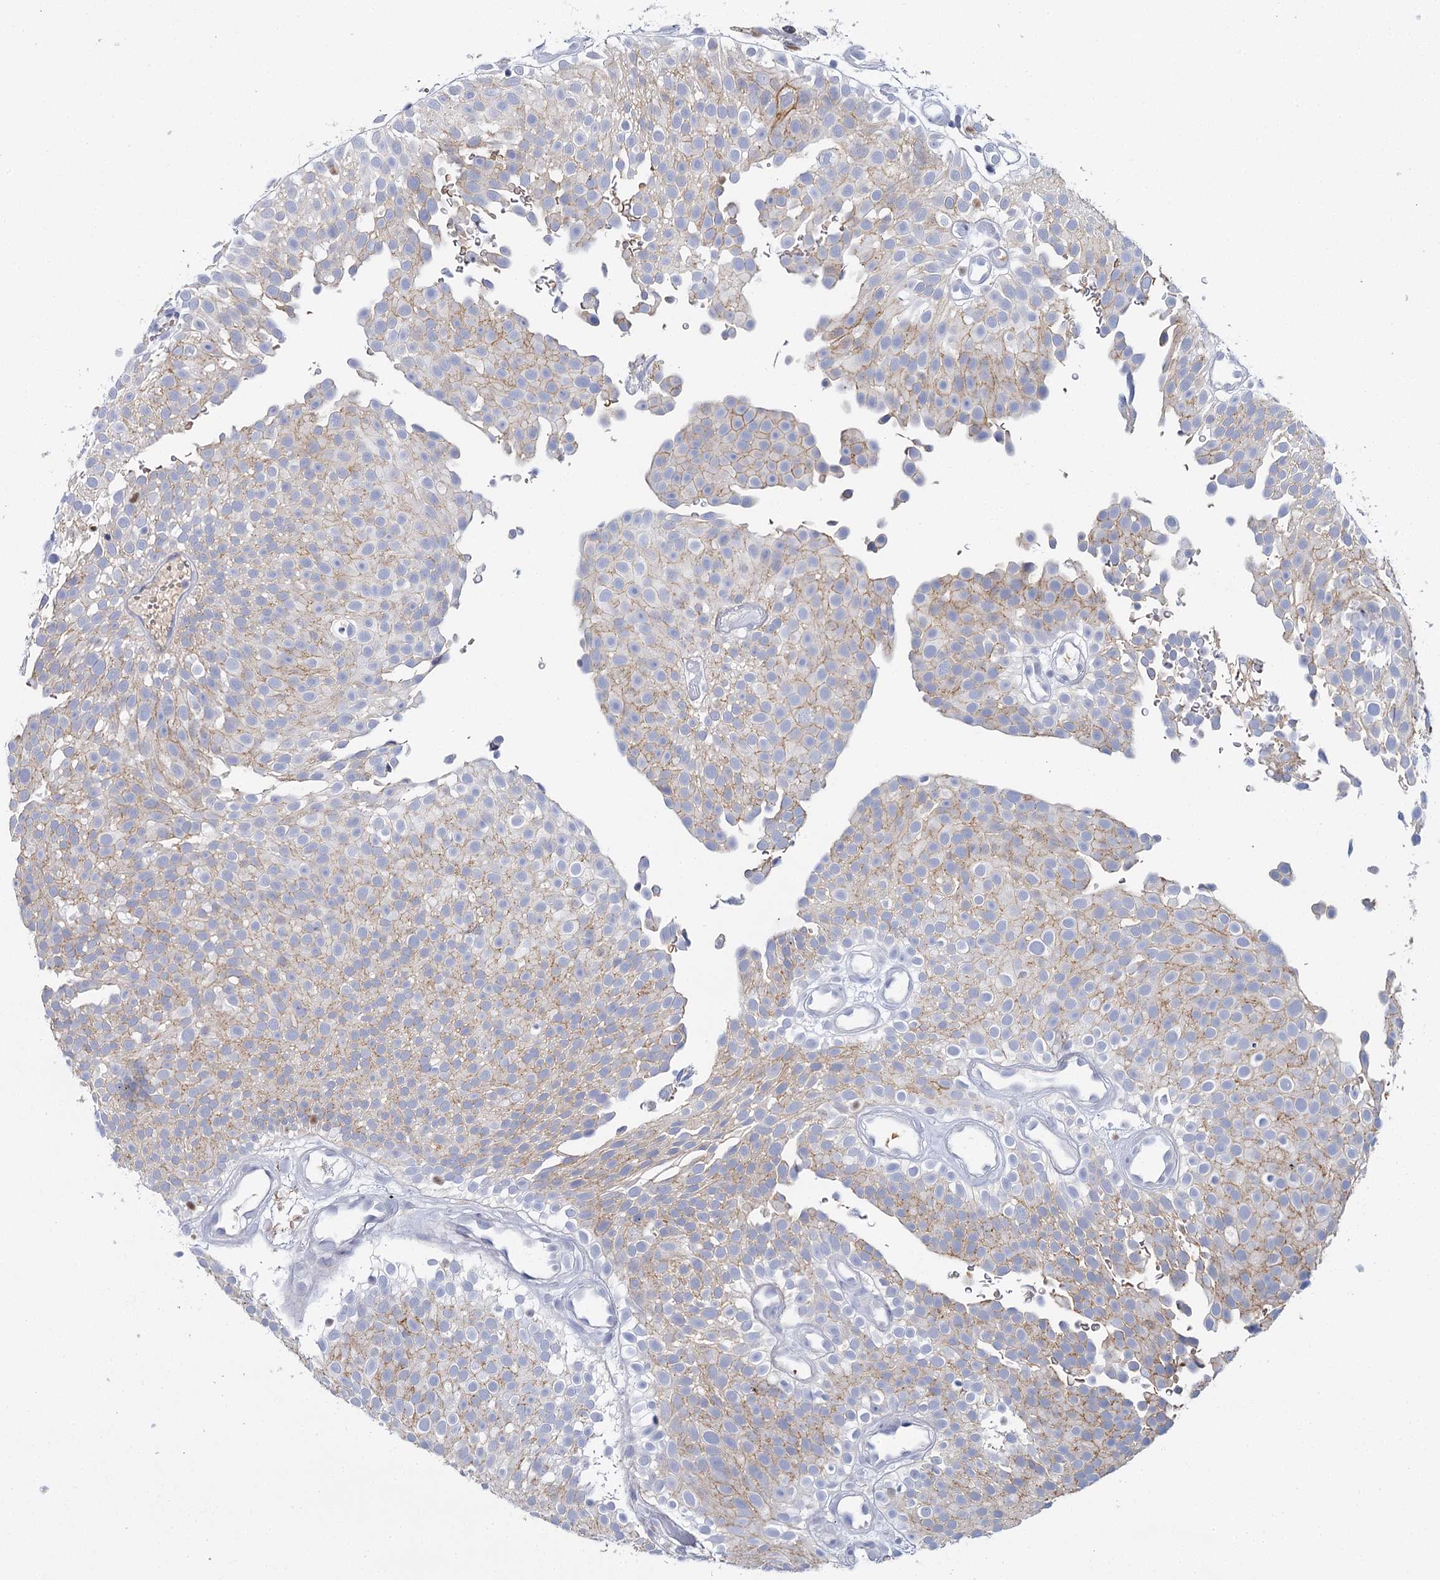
{"staining": {"intensity": "weak", "quantity": "25%-75%", "location": "cytoplasmic/membranous"}, "tissue": "urothelial cancer", "cell_type": "Tumor cells", "image_type": "cancer", "snomed": [{"axis": "morphology", "description": "Urothelial carcinoma, Low grade"}, {"axis": "topography", "description": "Urinary bladder"}], "caption": "Approximately 25%-75% of tumor cells in human urothelial cancer reveal weak cytoplasmic/membranous protein staining as visualized by brown immunohistochemical staining.", "gene": "IGSF3", "patient": {"sex": "male", "age": 78}}